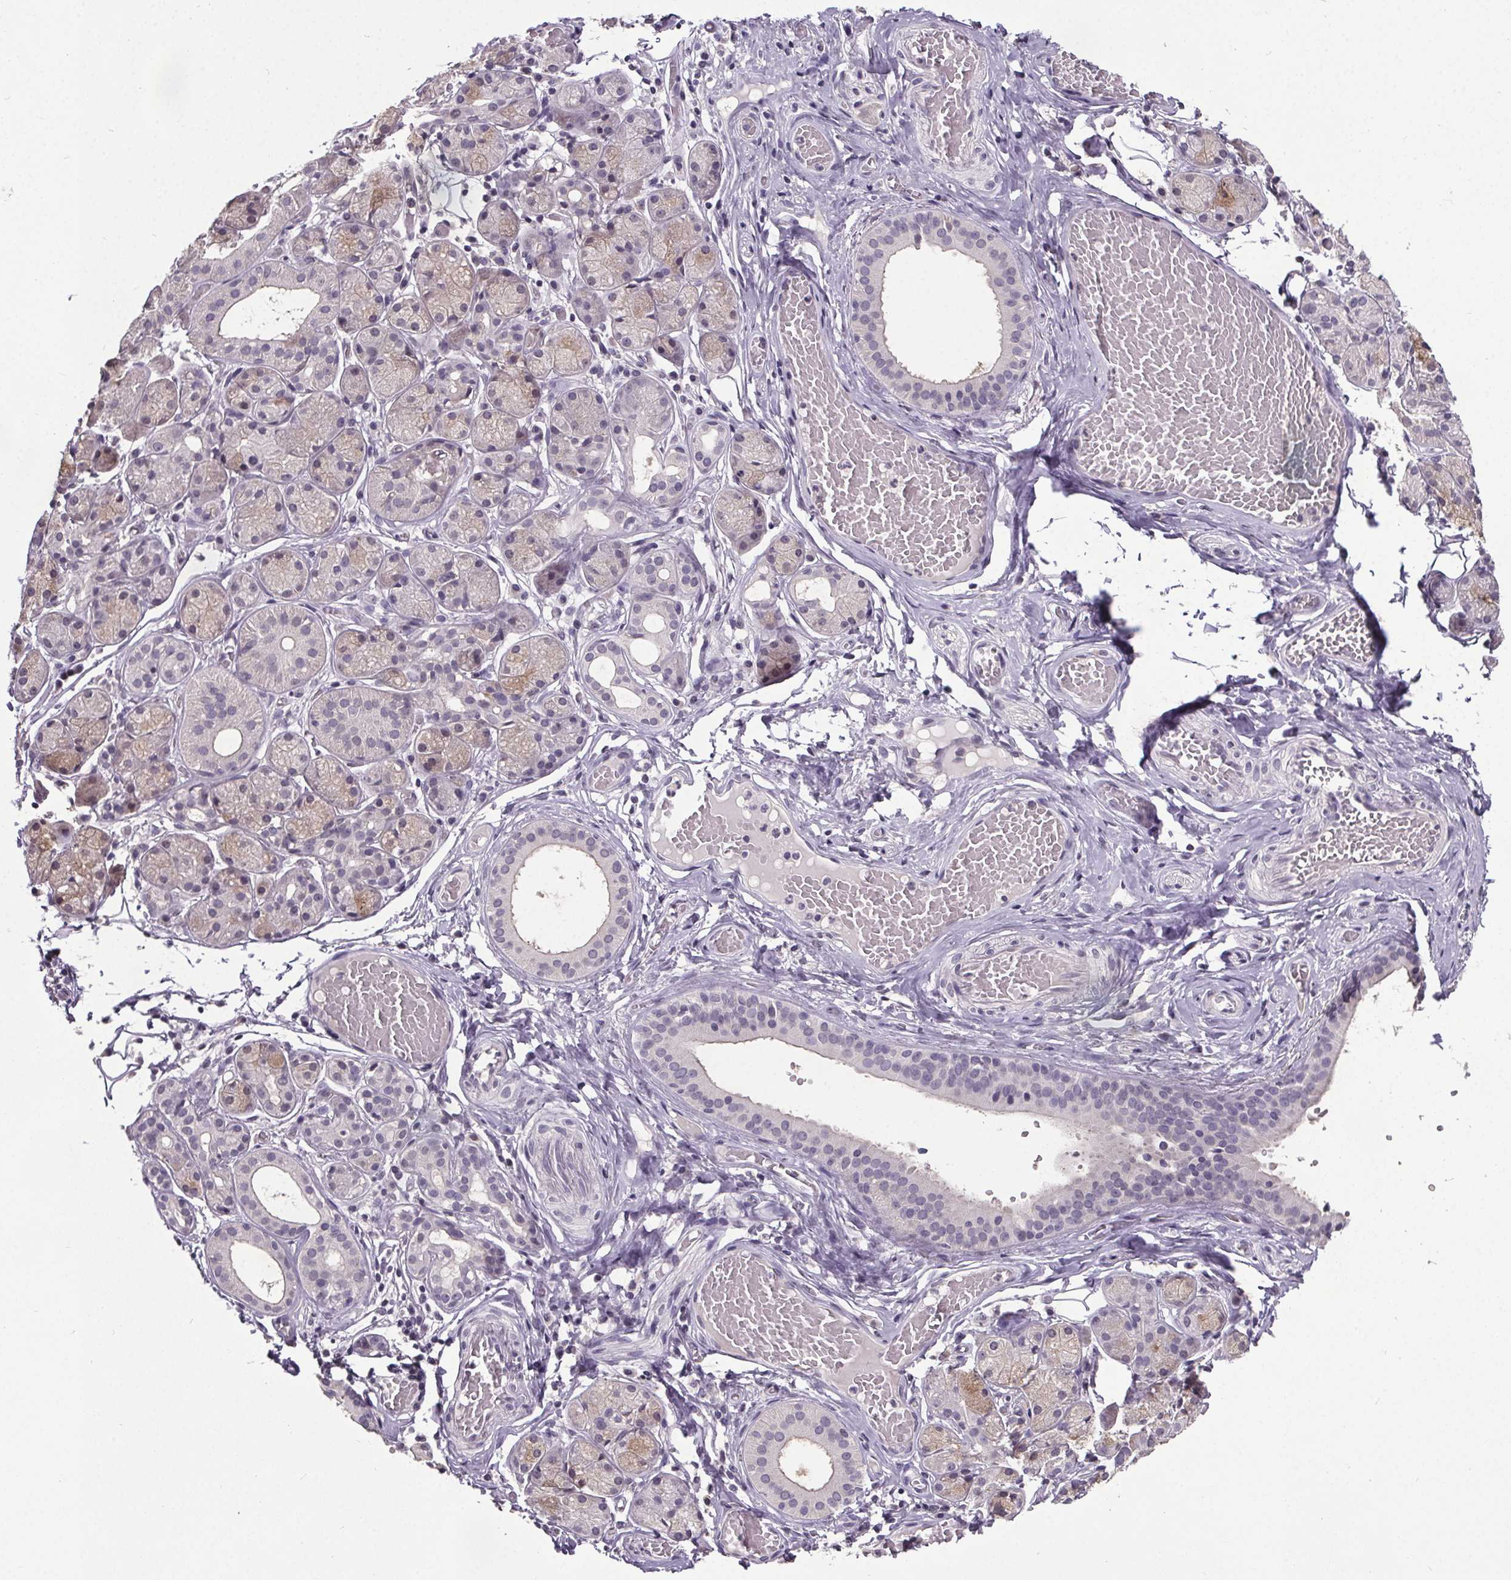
{"staining": {"intensity": "moderate", "quantity": "<25%", "location": "cytoplasmic/membranous"}, "tissue": "salivary gland", "cell_type": "Glandular cells", "image_type": "normal", "snomed": [{"axis": "morphology", "description": "Normal tissue, NOS"}, {"axis": "topography", "description": "Salivary gland"}, {"axis": "topography", "description": "Peripheral nerve tissue"}], "caption": "DAB immunohistochemical staining of normal human salivary gland reveals moderate cytoplasmic/membranous protein staining in about <25% of glandular cells.", "gene": "NKX6", "patient": {"sex": "male", "age": 71}}